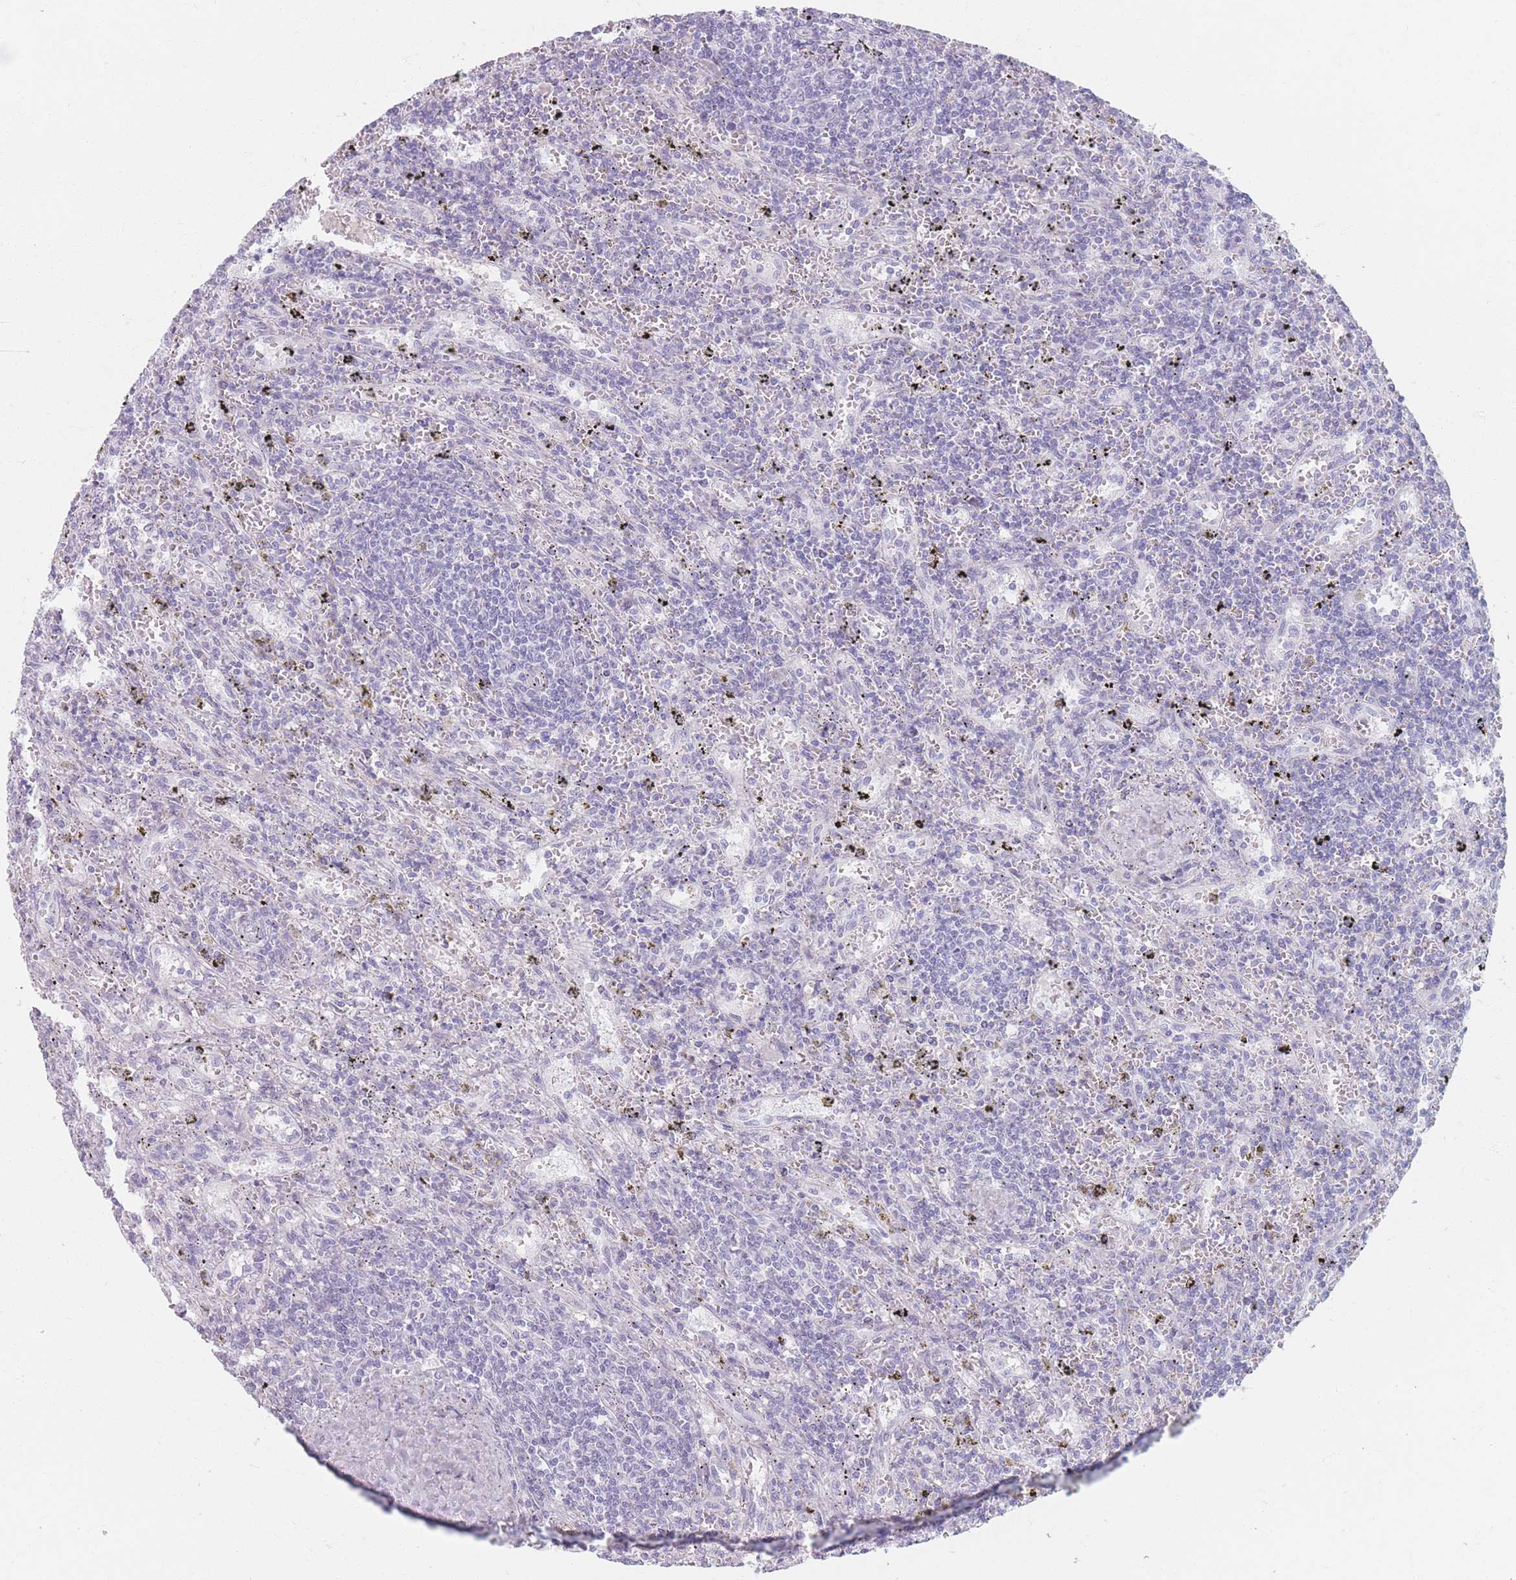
{"staining": {"intensity": "negative", "quantity": "none", "location": "none"}, "tissue": "lymphoma", "cell_type": "Tumor cells", "image_type": "cancer", "snomed": [{"axis": "morphology", "description": "Malignant lymphoma, non-Hodgkin's type, Low grade"}, {"axis": "topography", "description": "Spleen"}], "caption": "Immunohistochemistry photomicrograph of neoplastic tissue: low-grade malignant lymphoma, non-Hodgkin's type stained with DAB (3,3'-diaminobenzidine) displays no significant protein positivity in tumor cells.", "gene": "PIGM", "patient": {"sex": "male", "age": 76}}